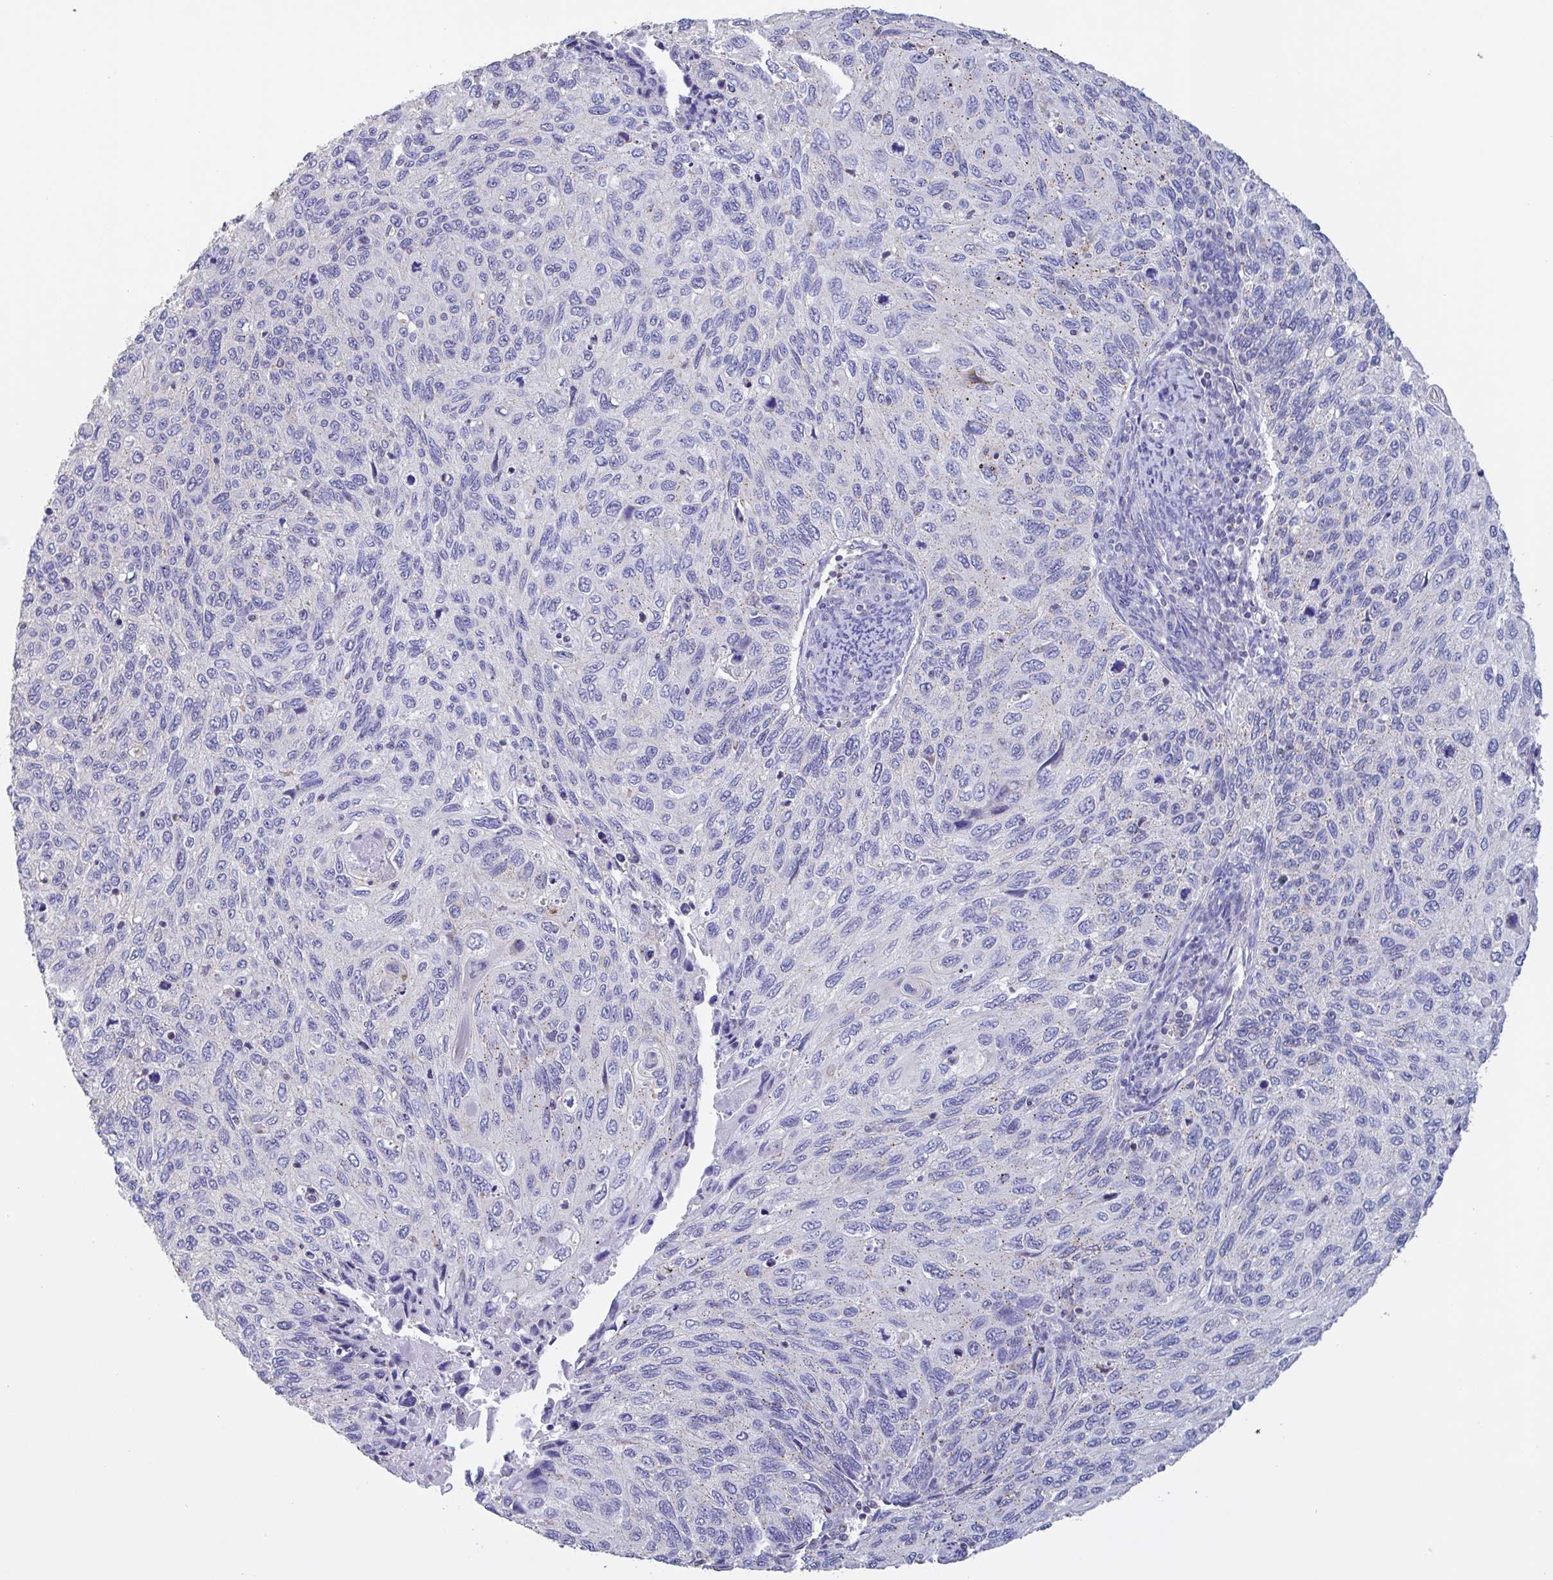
{"staining": {"intensity": "negative", "quantity": "none", "location": "none"}, "tissue": "cervical cancer", "cell_type": "Tumor cells", "image_type": "cancer", "snomed": [{"axis": "morphology", "description": "Squamous cell carcinoma, NOS"}, {"axis": "topography", "description": "Cervix"}], "caption": "An immunohistochemistry photomicrograph of cervical cancer is shown. There is no staining in tumor cells of cervical cancer. (Brightfield microscopy of DAB (3,3'-diaminobenzidine) immunohistochemistry at high magnification).", "gene": "CHMP5", "patient": {"sex": "female", "age": 70}}